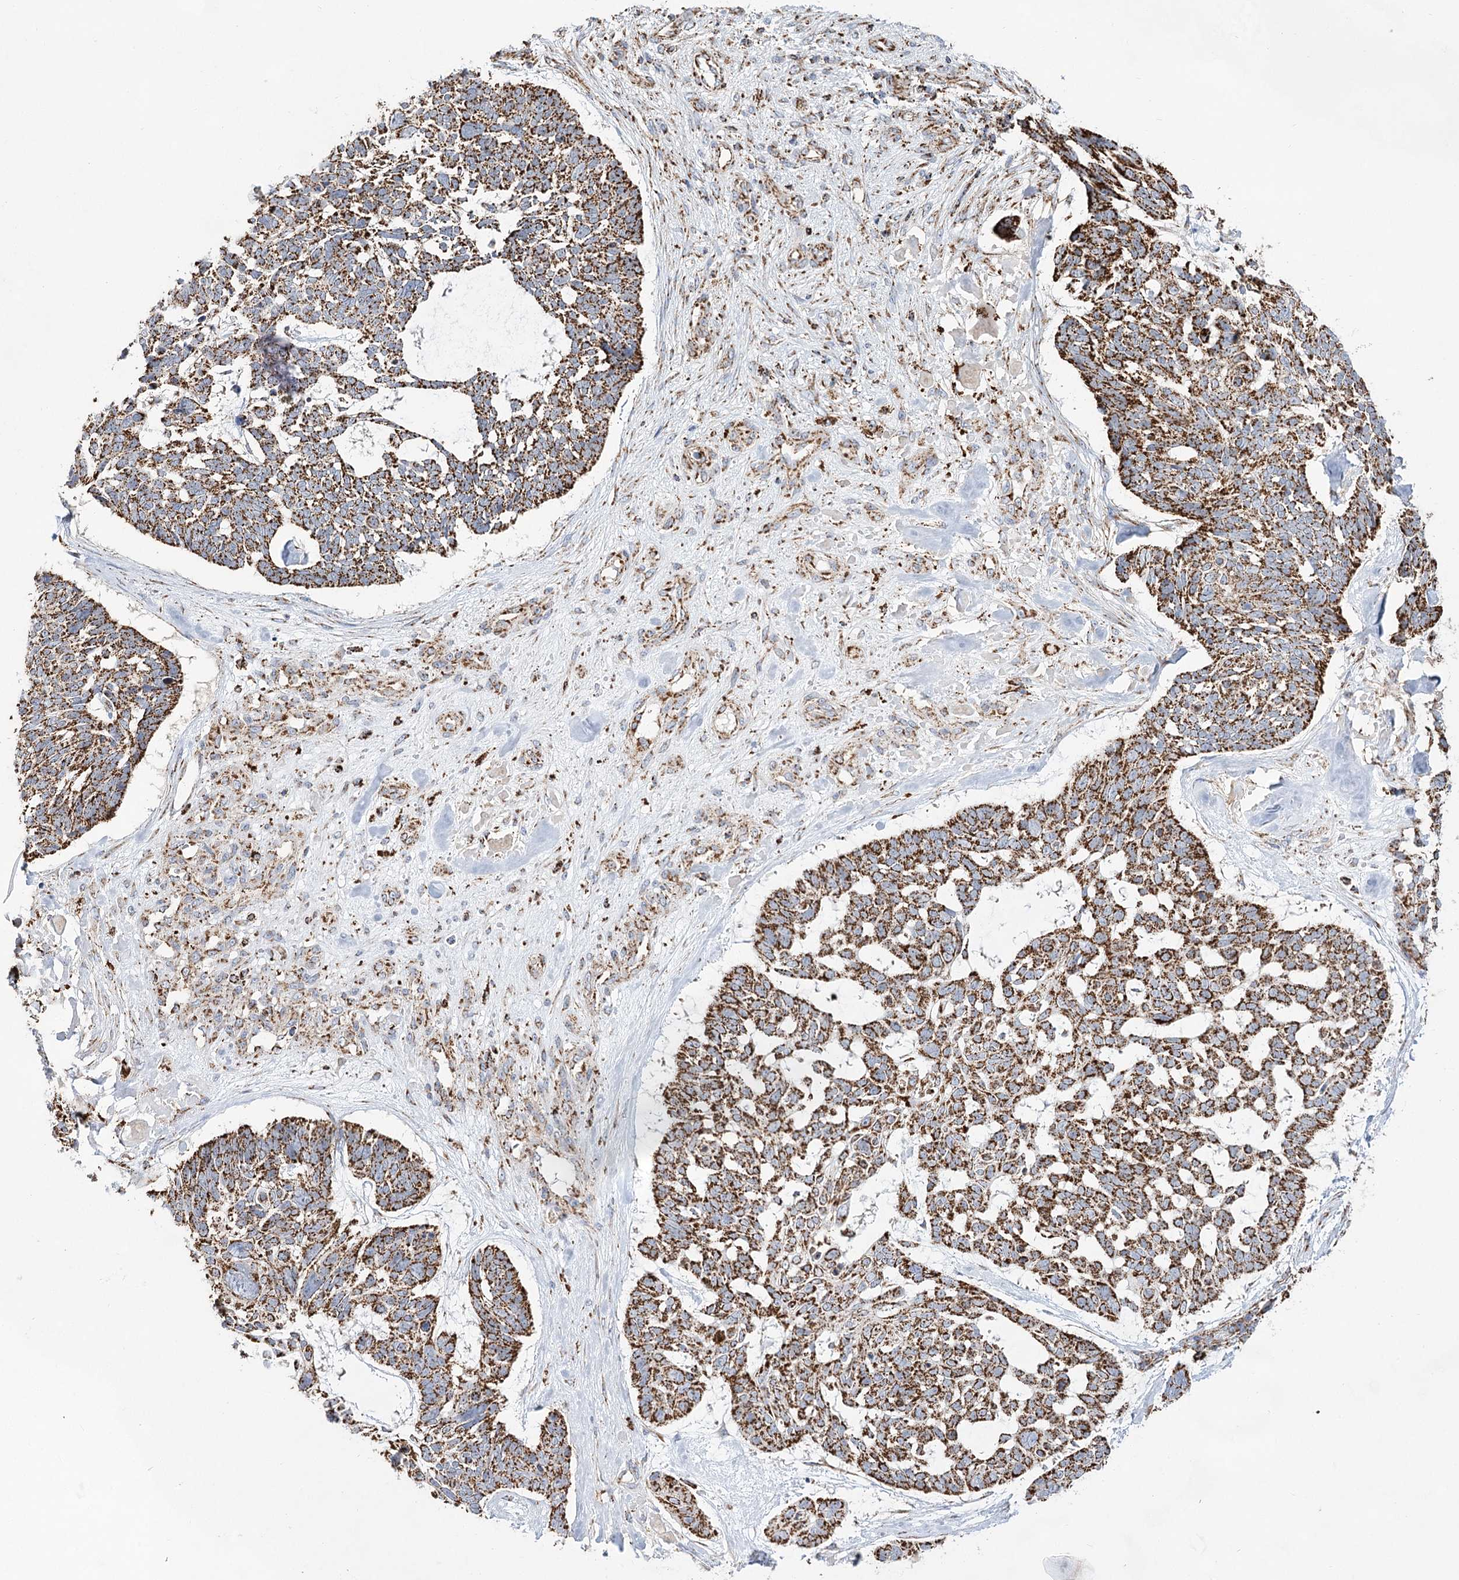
{"staining": {"intensity": "strong", "quantity": ">75%", "location": "cytoplasmic/membranous"}, "tissue": "skin cancer", "cell_type": "Tumor cells", "image_type": "cancer", "snomed": [{"axis": "morphology", "description": "Basal cell carcinoma"}, {"axis": "topography", "description": "Skin"}], "caption": "DAB immunohistochemical staining of basal cell carcinoma (skin) shows strong cytoplasmic/membranous protein expression in approximately >75% of tumor cells.", "gene": "NADK2", "patient": {"sex": "male", "age": 88}}